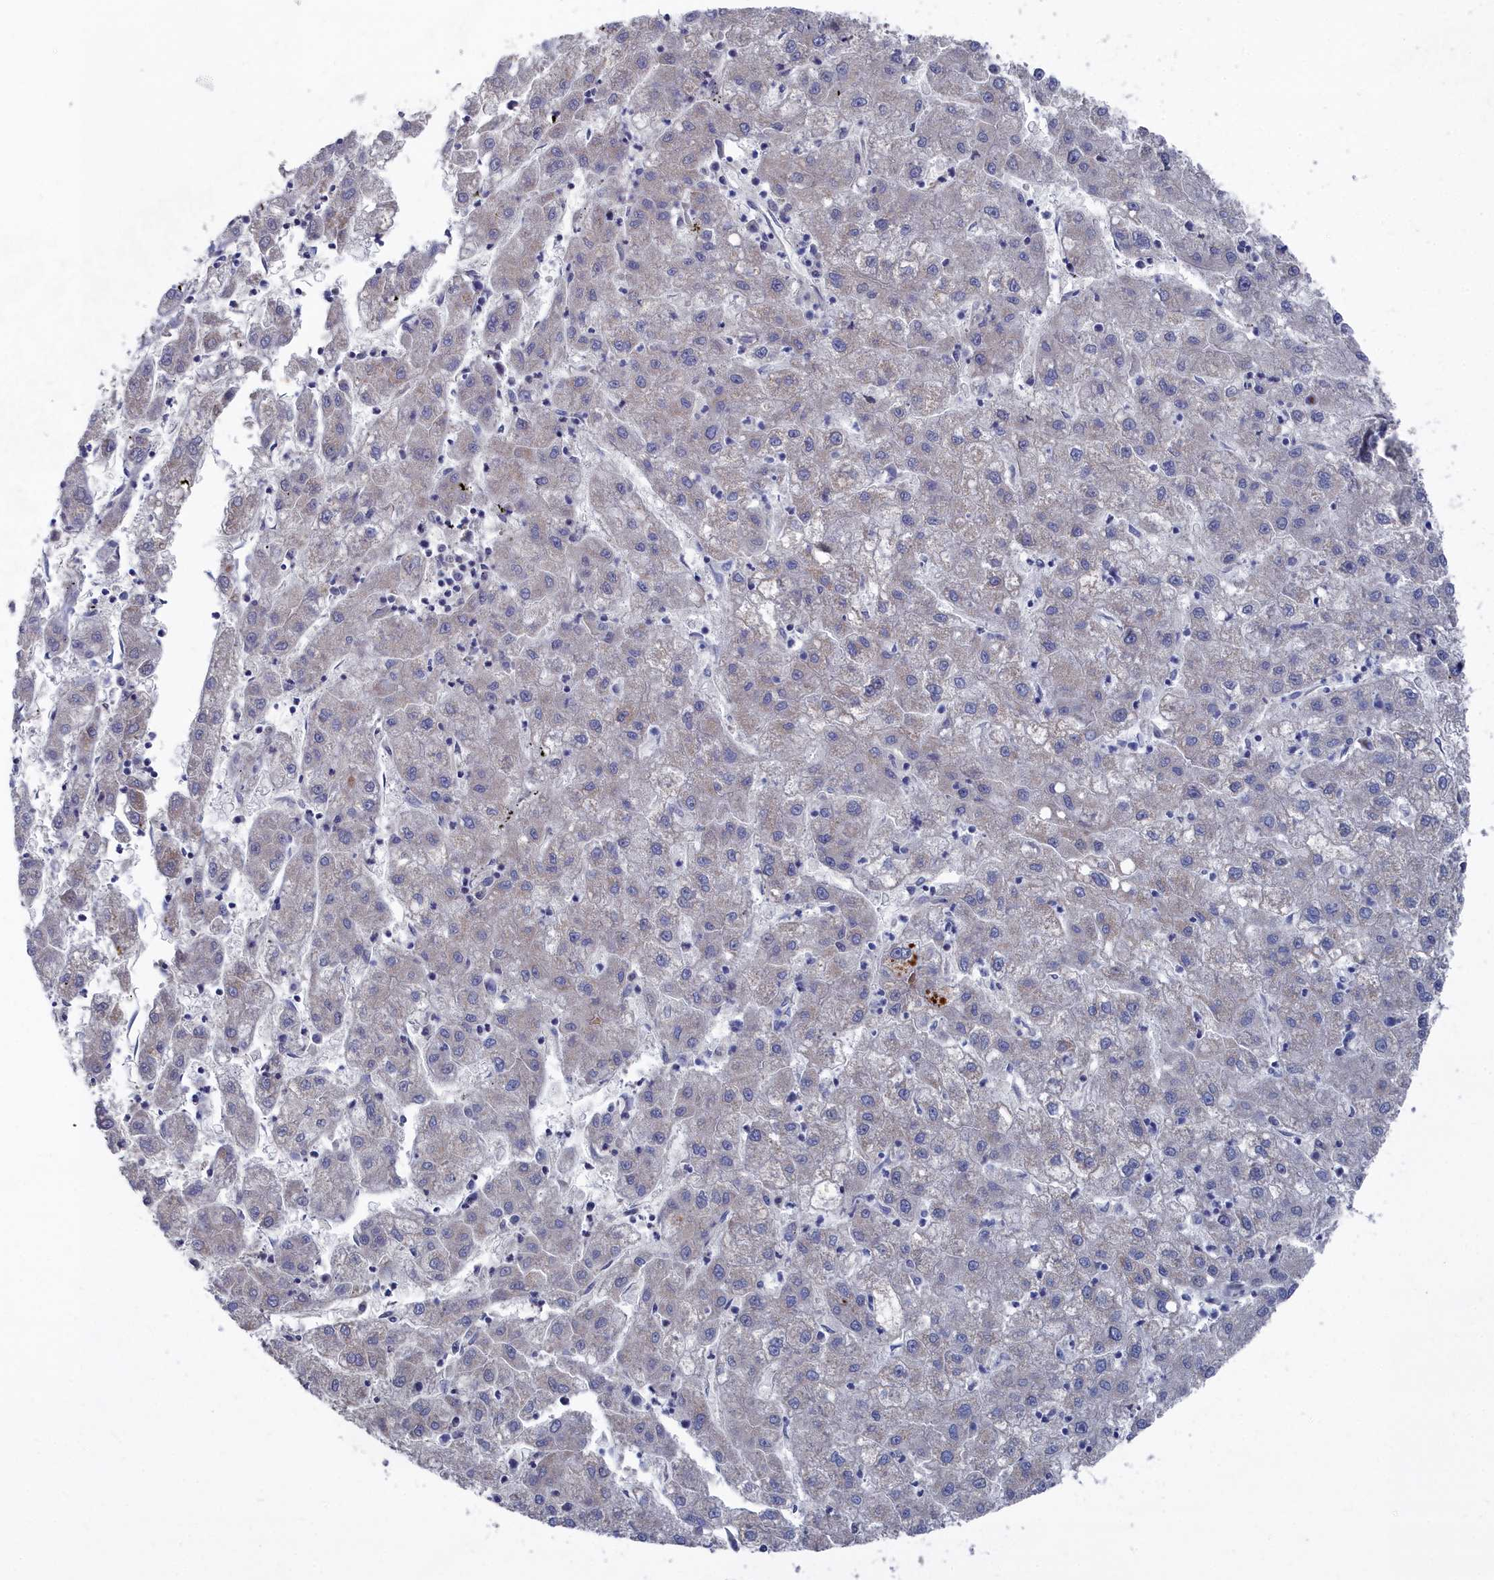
{"staining": {"intensity": "negative", "quantity": "none", "location": "none"}, "tissue": "liver cancer", "cell_type": "Tumor cells", "image_type": "cancer", "snomed": [{"axis": "morphology", "description": "Carcinoma, Hepatocellular, NOS"}, {"axis": "topography", "description": "Liver"}], "caption": "Immunohistochemical staining of liver hepatocellular carcinoma reveals no significant positivity in tumor cells. (DAB immunohistochemistry visualized using brightfield microscopy, high magnification).", "gene": "SHISAL2A", "patient": {"sex": "male", "age": 72}}